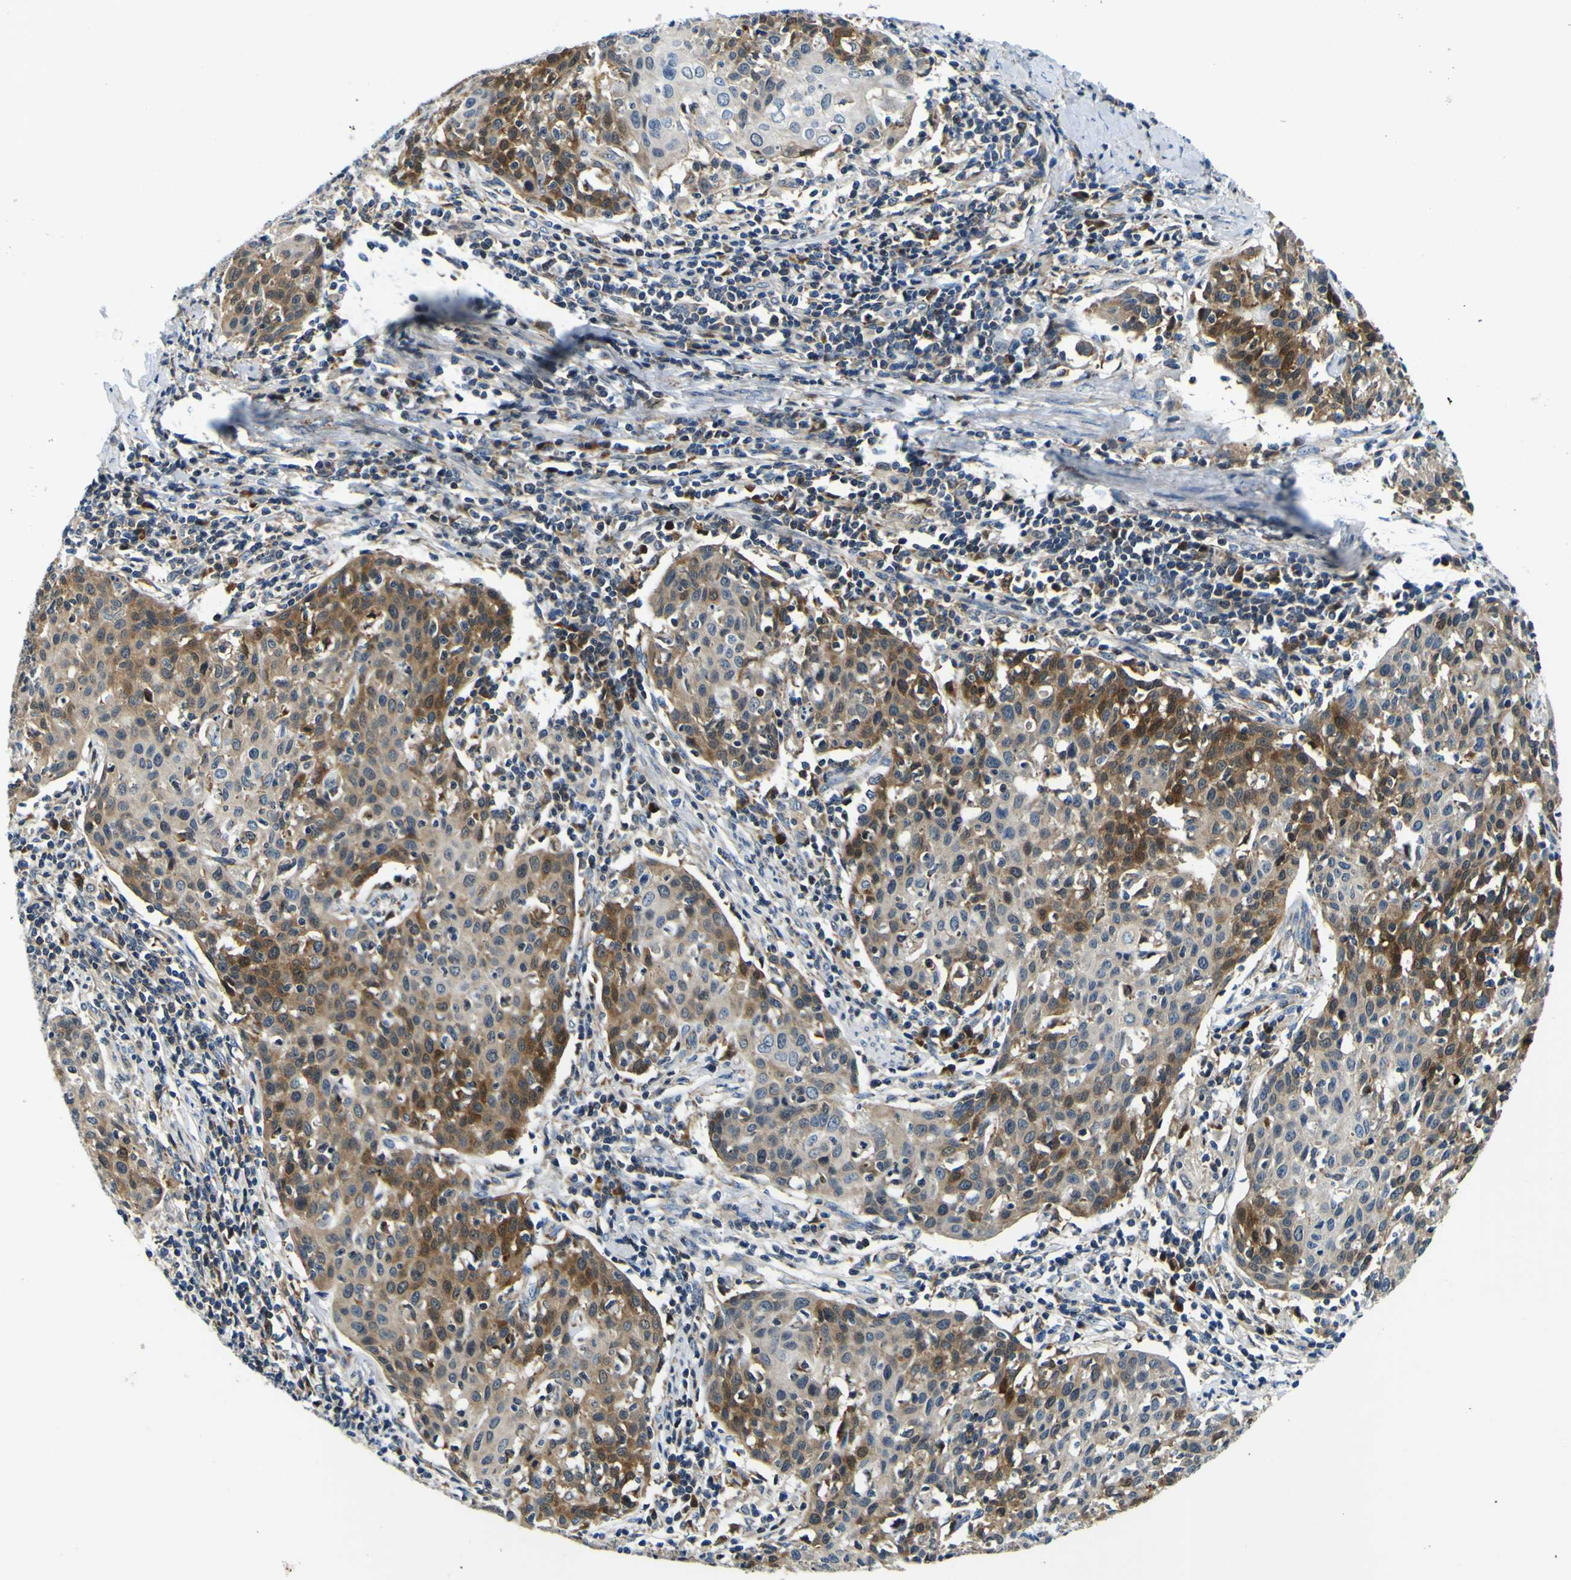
{"staining": {"intensity": "moderate", "quantity": ">75%", "location": "cytoplasmic/membranous"}, "tissue": "cervical cancer", "cell_type": "Tumor cells", "image_type": "cancer", "snomed": [{"axis": "morphology", "description": "Squamous cell carcinoma, NOS"}, {"axis": "topography", "description": "Cervix"}], "caption": "The image shows staining of cervical cancer (squamous cell carcinoma), revealing moderate cytoplasmic/membranous protein positivity (brown color) within tumor cells. (IHC, brightfield microscopy, high magnification).", "gene": "NLRP3", "patient": {"sex": "female", "age": 38}}